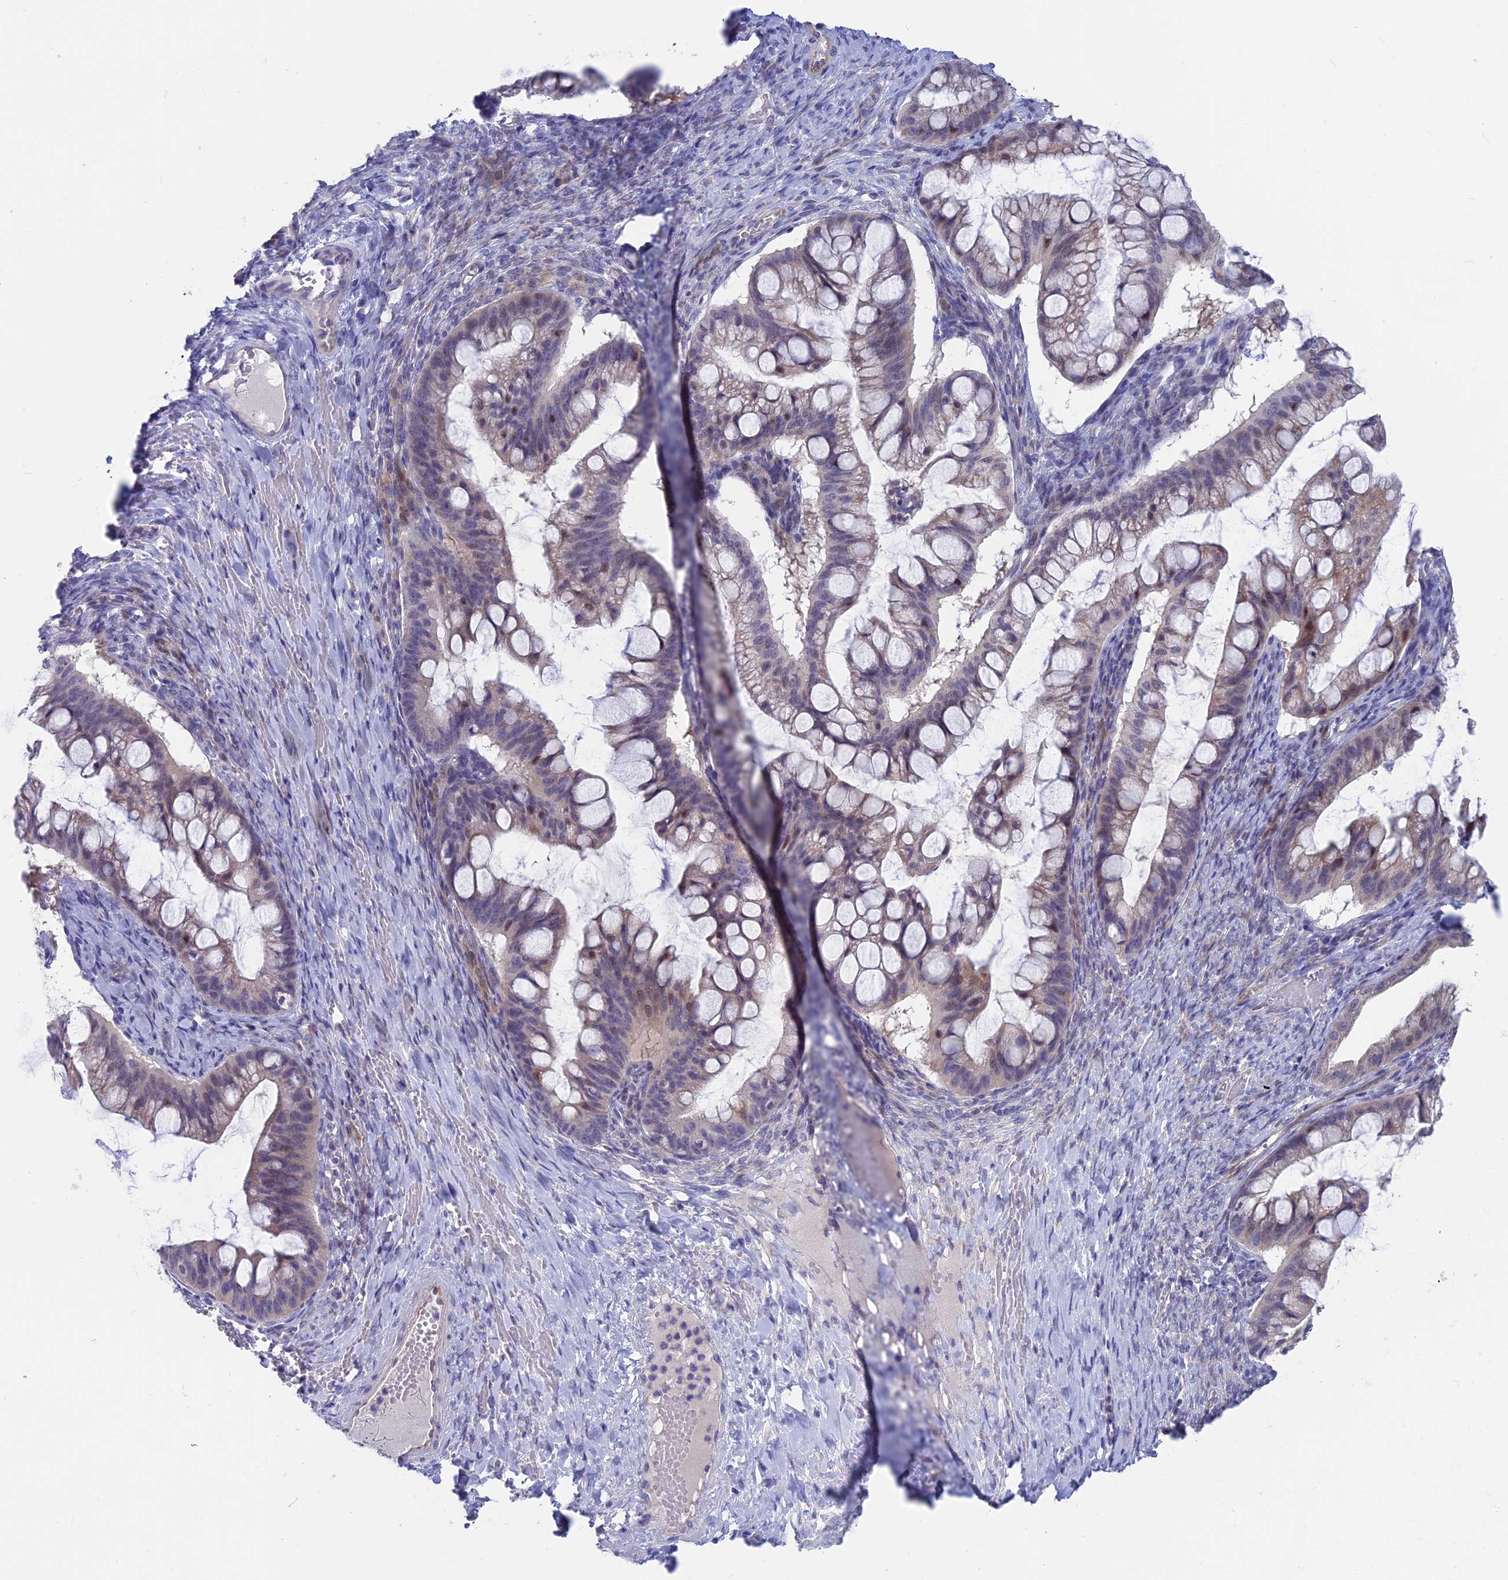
{"staining": {"intensity": "weak", "quantity": "<25%", "location": "nuclear"}, "tissue": "ovarian cancer", "cell_type": "Tumor cells", "image_type": "cancer", "snomed": [{"axis": "morphology", "description": "Cystadenocarcinoma, mucinous, NOS"}, {"axis": "topography", "description": "Ovary"}], "caption": "The histopathology image demonstrates no significant expression in tumor cells of ovarian cancer.", "gene": "SNTN", "patient": {"sex": "female", "age": 73}}